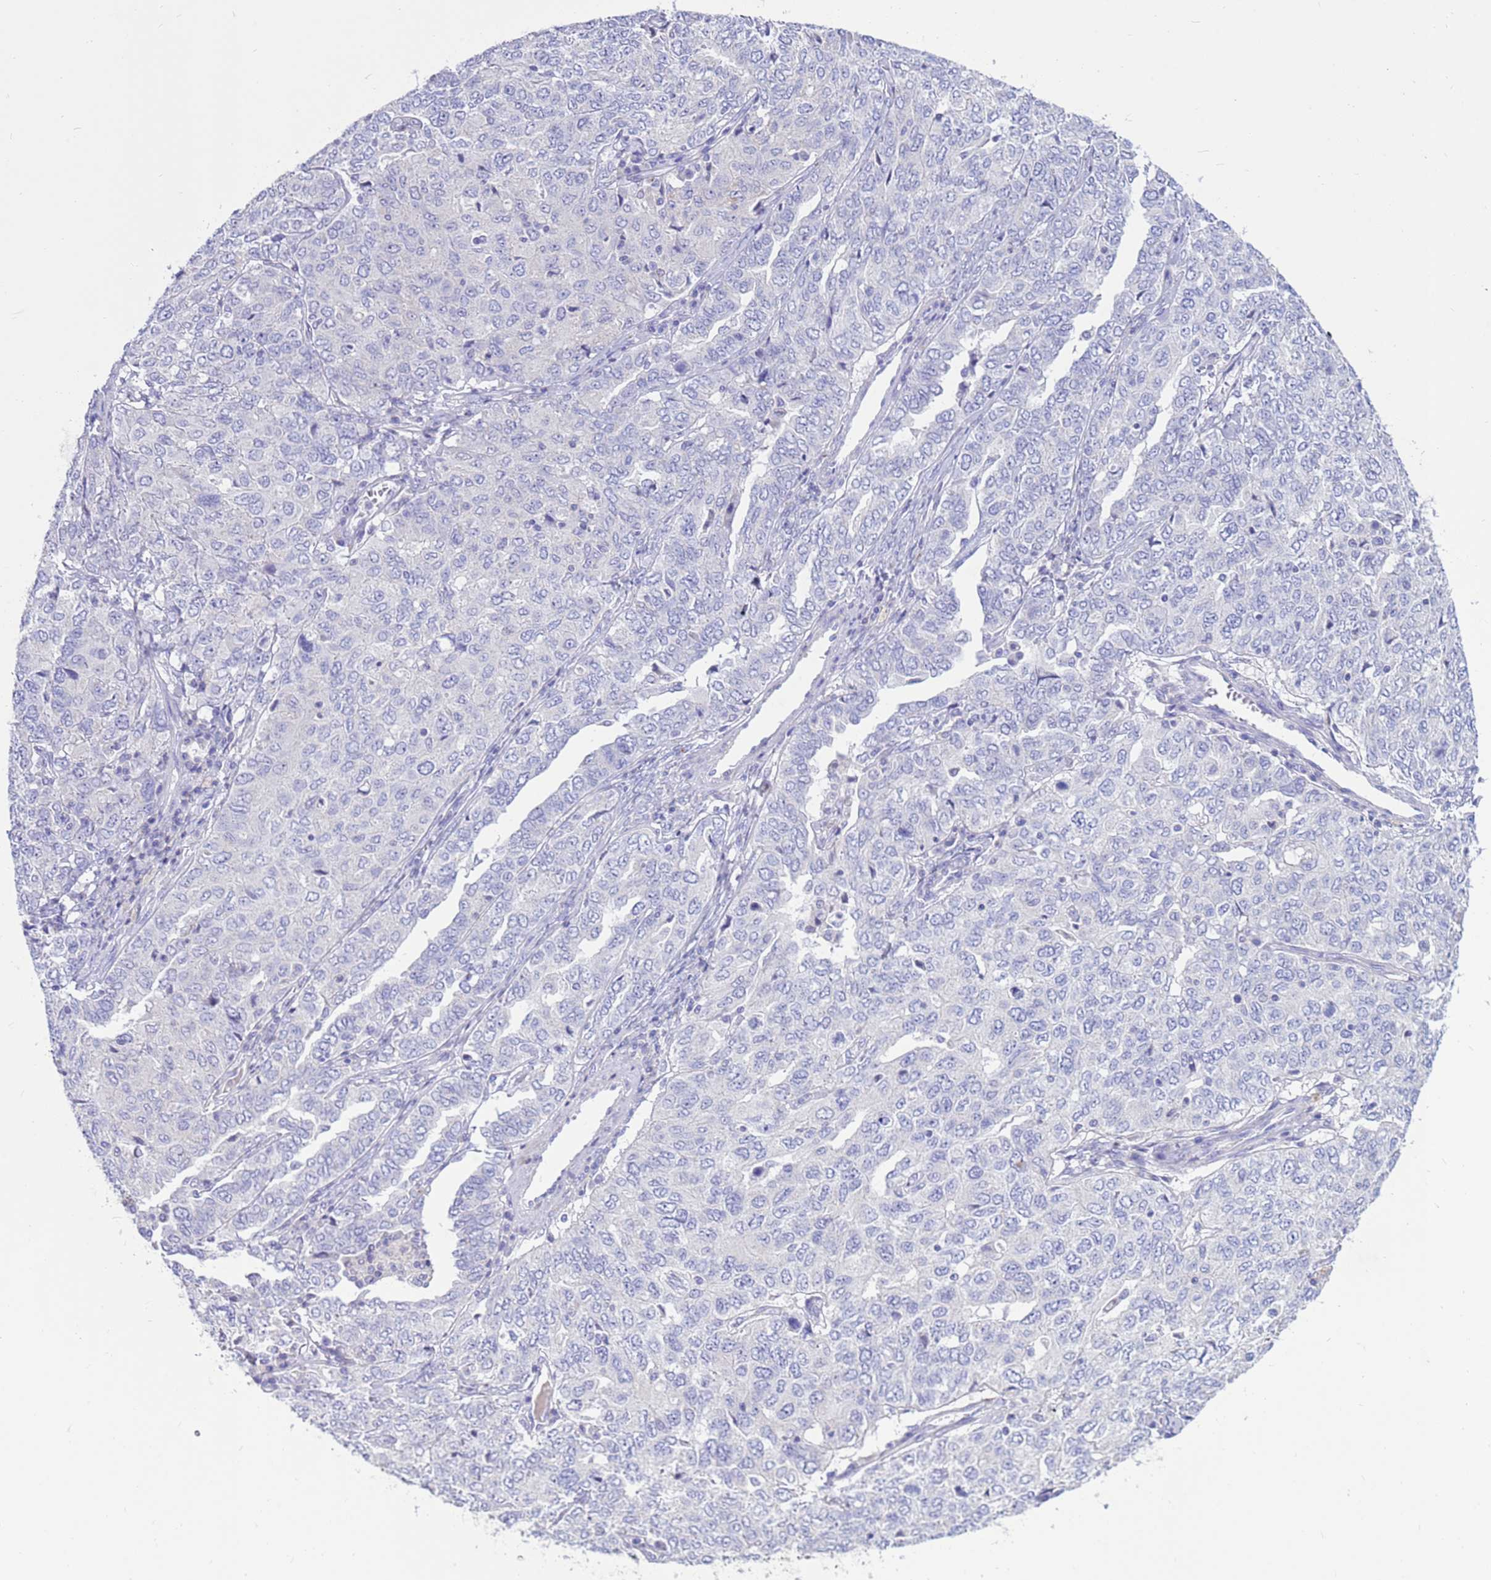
{"staining": {"intensity": "negative", "quantity": "none", "location": "none"}, "tissue": "ovarian cancer", "cell_type": "Tumor cells", "image_type": "cancer", "snomed": [{"axis": "morphology", "description": "Carcinoma, endometroid"}, {"axis": "topography", "description": "Ovary"}], "caption": "A high-resolution image shows immunohistochemistry staining of ovarian cancer (endometroid carcinoma), which exhibits no significant expression in tumor cells.", "gene": "PDE10A", "patient": {"sex": "female", "age": 62}}